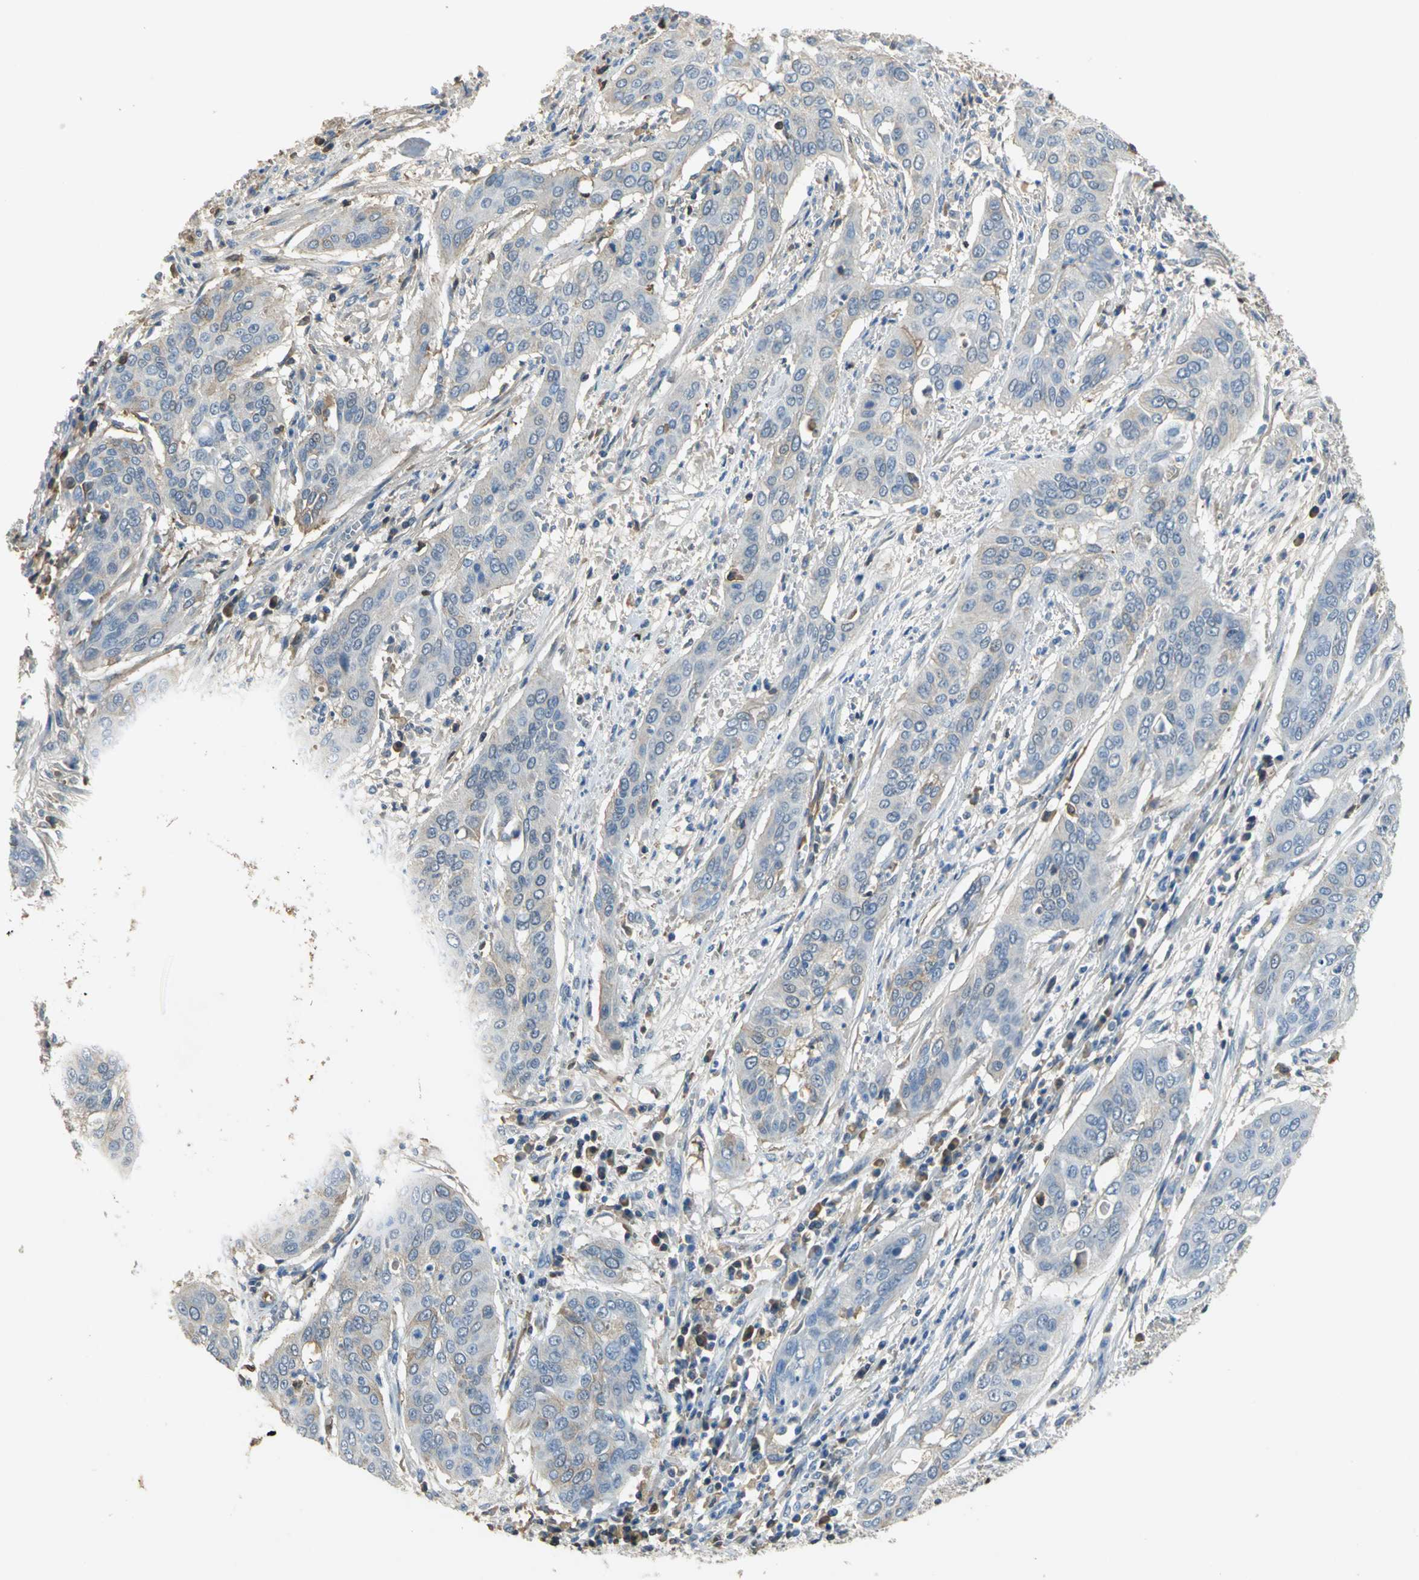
{"staining": {"intensity": "moderate", "quantity": "<25%", "location": "cytoplasmic/membranous"}, "tissue": "cervical cancer", "cell_type": "Tumor cells", "image_type": "cancer", "snomed": [{"axis": "morphology", "description": "Squamous cell carcinoma, NOS"}, {"axis": "topography", "description": "Cervix"}], "caption": "A brown stain shows moderate cytoplasmic/membranous positivity of a protein in human squamous cell carcinoma (cervical) tumor cells.", "gene": "GYG2", "patient": {"sex": "female", "age": 39}}